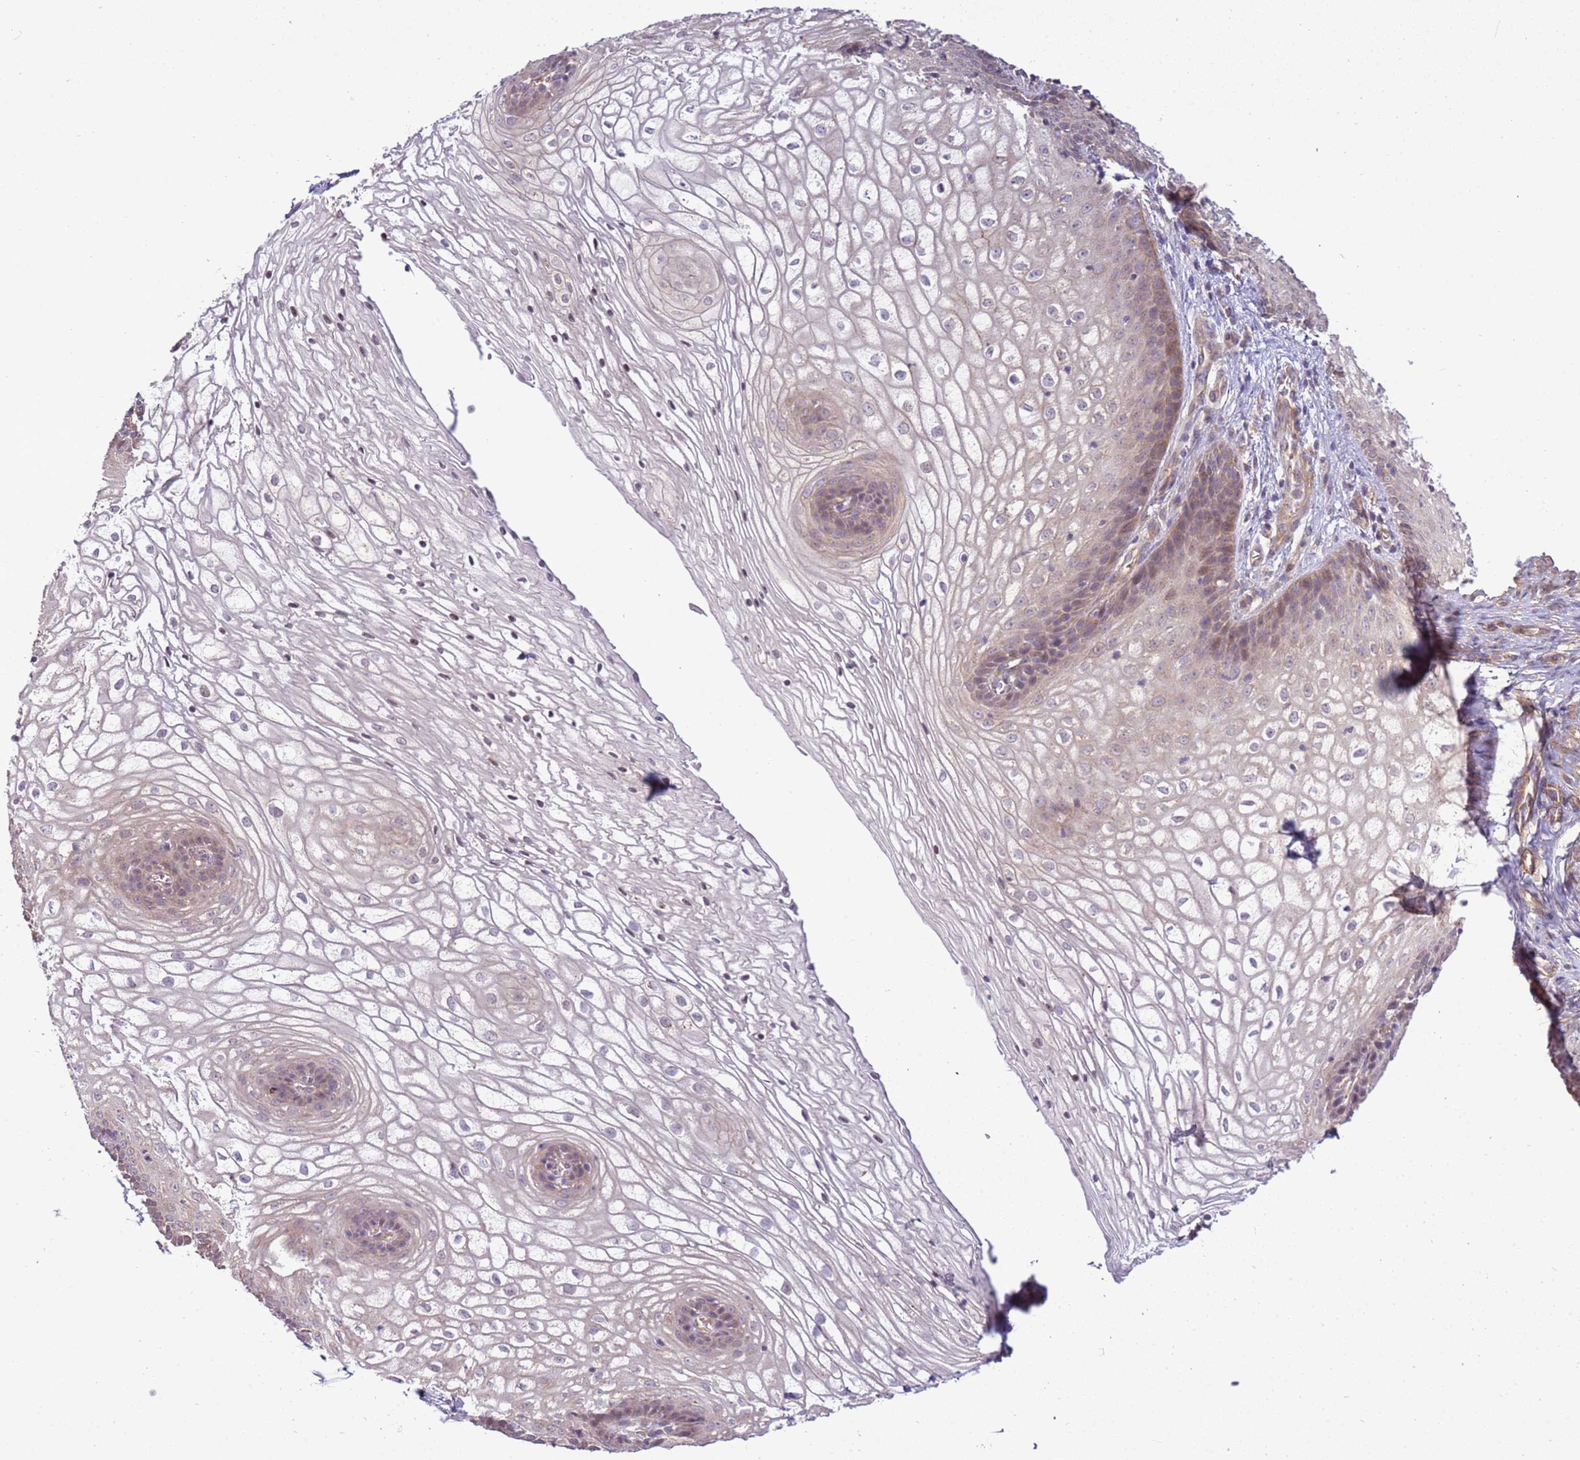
{"staining": {"intensity": "weak", "quantity": "25%-75%", "location": "cytoplasmic/membranous"}, "tissue": "vagina", "cell_type": "Squamous epithelial cells", "image_type": "normal", "snomed": [{"axis": "morphology", "description": "Normal tissue, NOS"}, {"axis": "topography", "description": "Vagina"}], "caption": "Immunohistochemical staining of unremarkable human vagina displays 25%-75% levels of weak cytoplasmic/membranous protein staining in approximately 25%-75% of squamous epithelial cells. The staining is performed using DAB (3,3'-diaminobenzidine) brown chromogen to label protein expression. The nuclei are counter-stained blue using hematoxylin.", "gene": "SCARA3", "patient": {"sex": "female", "age": 34}}